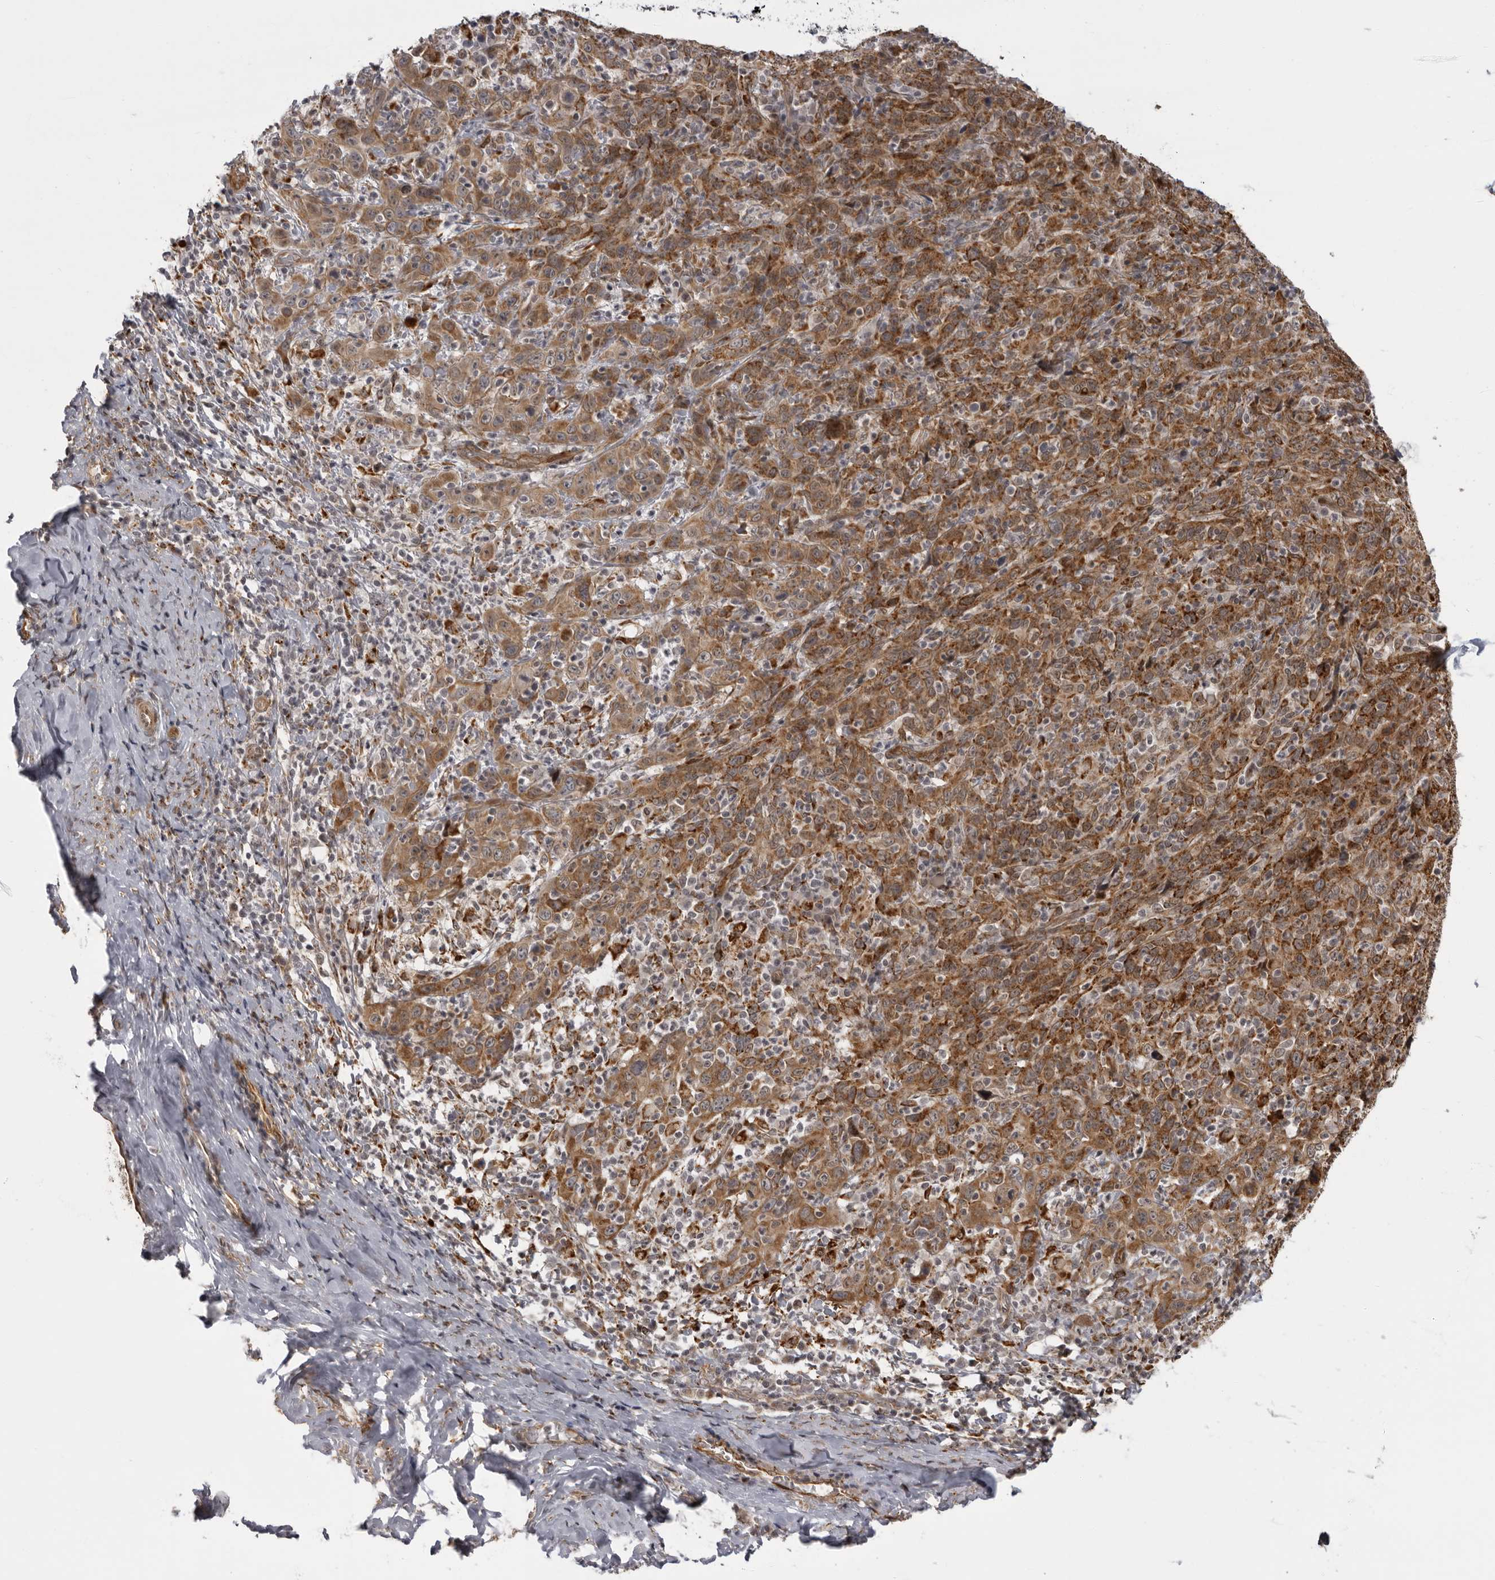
{"staining": {"intensity": "moderate", "quantity": ">75%", "location": "cytoplasmic/membranous"}, "tissue": "cervical cancer", "cell_type": "Tumor cells", "image_type": "cancer", "snomed": [{"axis": "morphology", "description": "Squamous cell carcinoma, NOS"}, {"axis": "topography", "description": "Cervix"}], "caption": "There is medium levels of moderate cytoplasmic/membranous staining in tumor cells of squamous cell carcinoma (cervical), as demonstrated by immunohistochemical staining (brown color).", "gene": "DNAH14", "patient": {"sex": "female", "age": 46}}